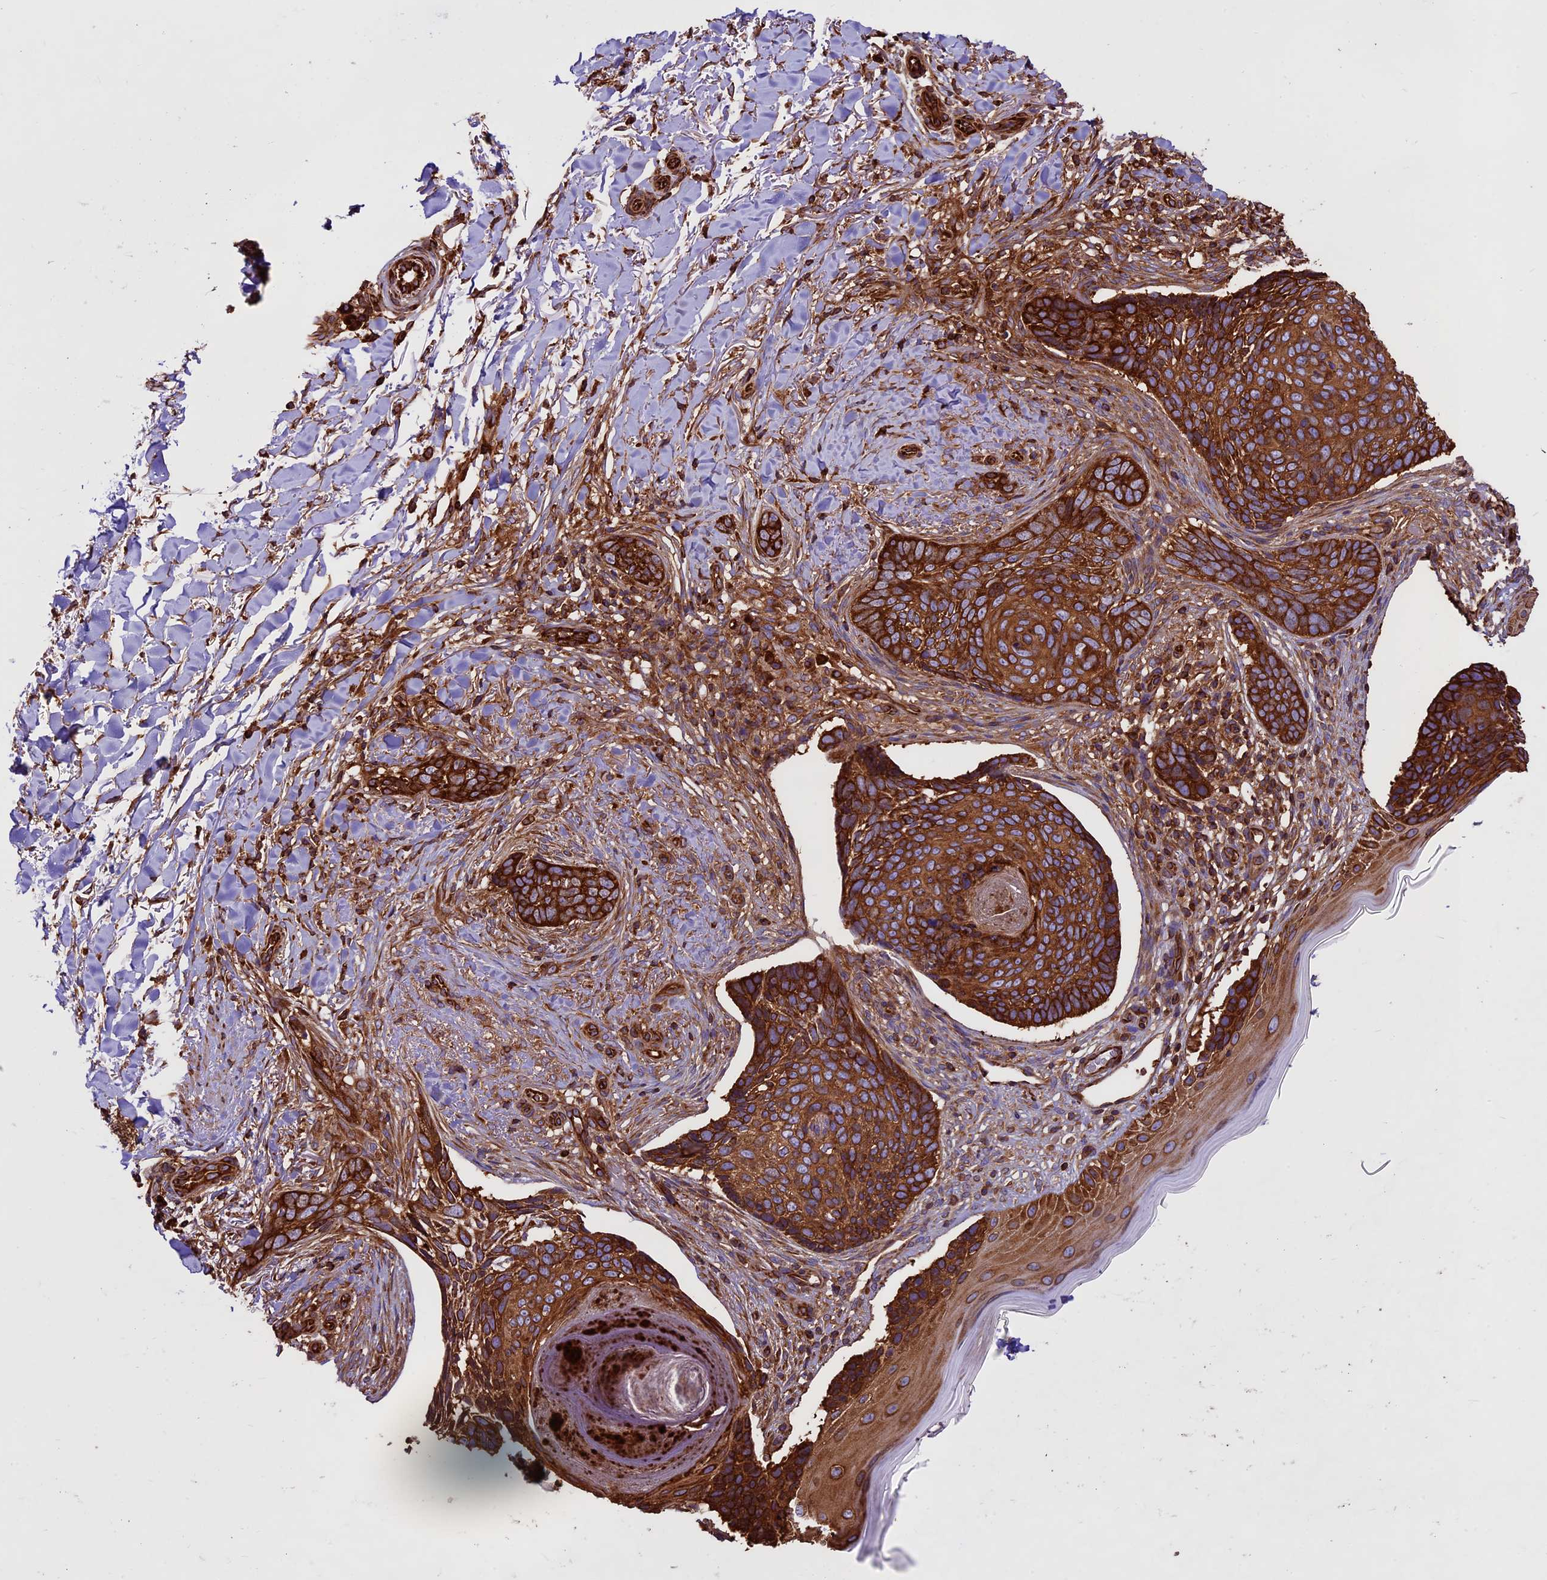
{"staining": {"intensity": "strong", "quantity": ">75%", "location": "cytoplasmic/membranous"}, "tissue": "skin cancer", "cell_type": "Tumor cells", "image_type": "cancer", "snomed": [{"axis": "morphology", "description": "Normal tissue, NOS"}, {"axis": "morphology", "description": "Basal cell carcinoma"}, {"axis": "topography", "description": "Skin"}], "caption": "Approximately >75% of tumor cells in skin cancer show strong cytoplasmic/membranous protein staining as visualized by brown immunohistochemical staining.", "gene": "KARS1", "patient": {"sex": "female", "age": 67}}